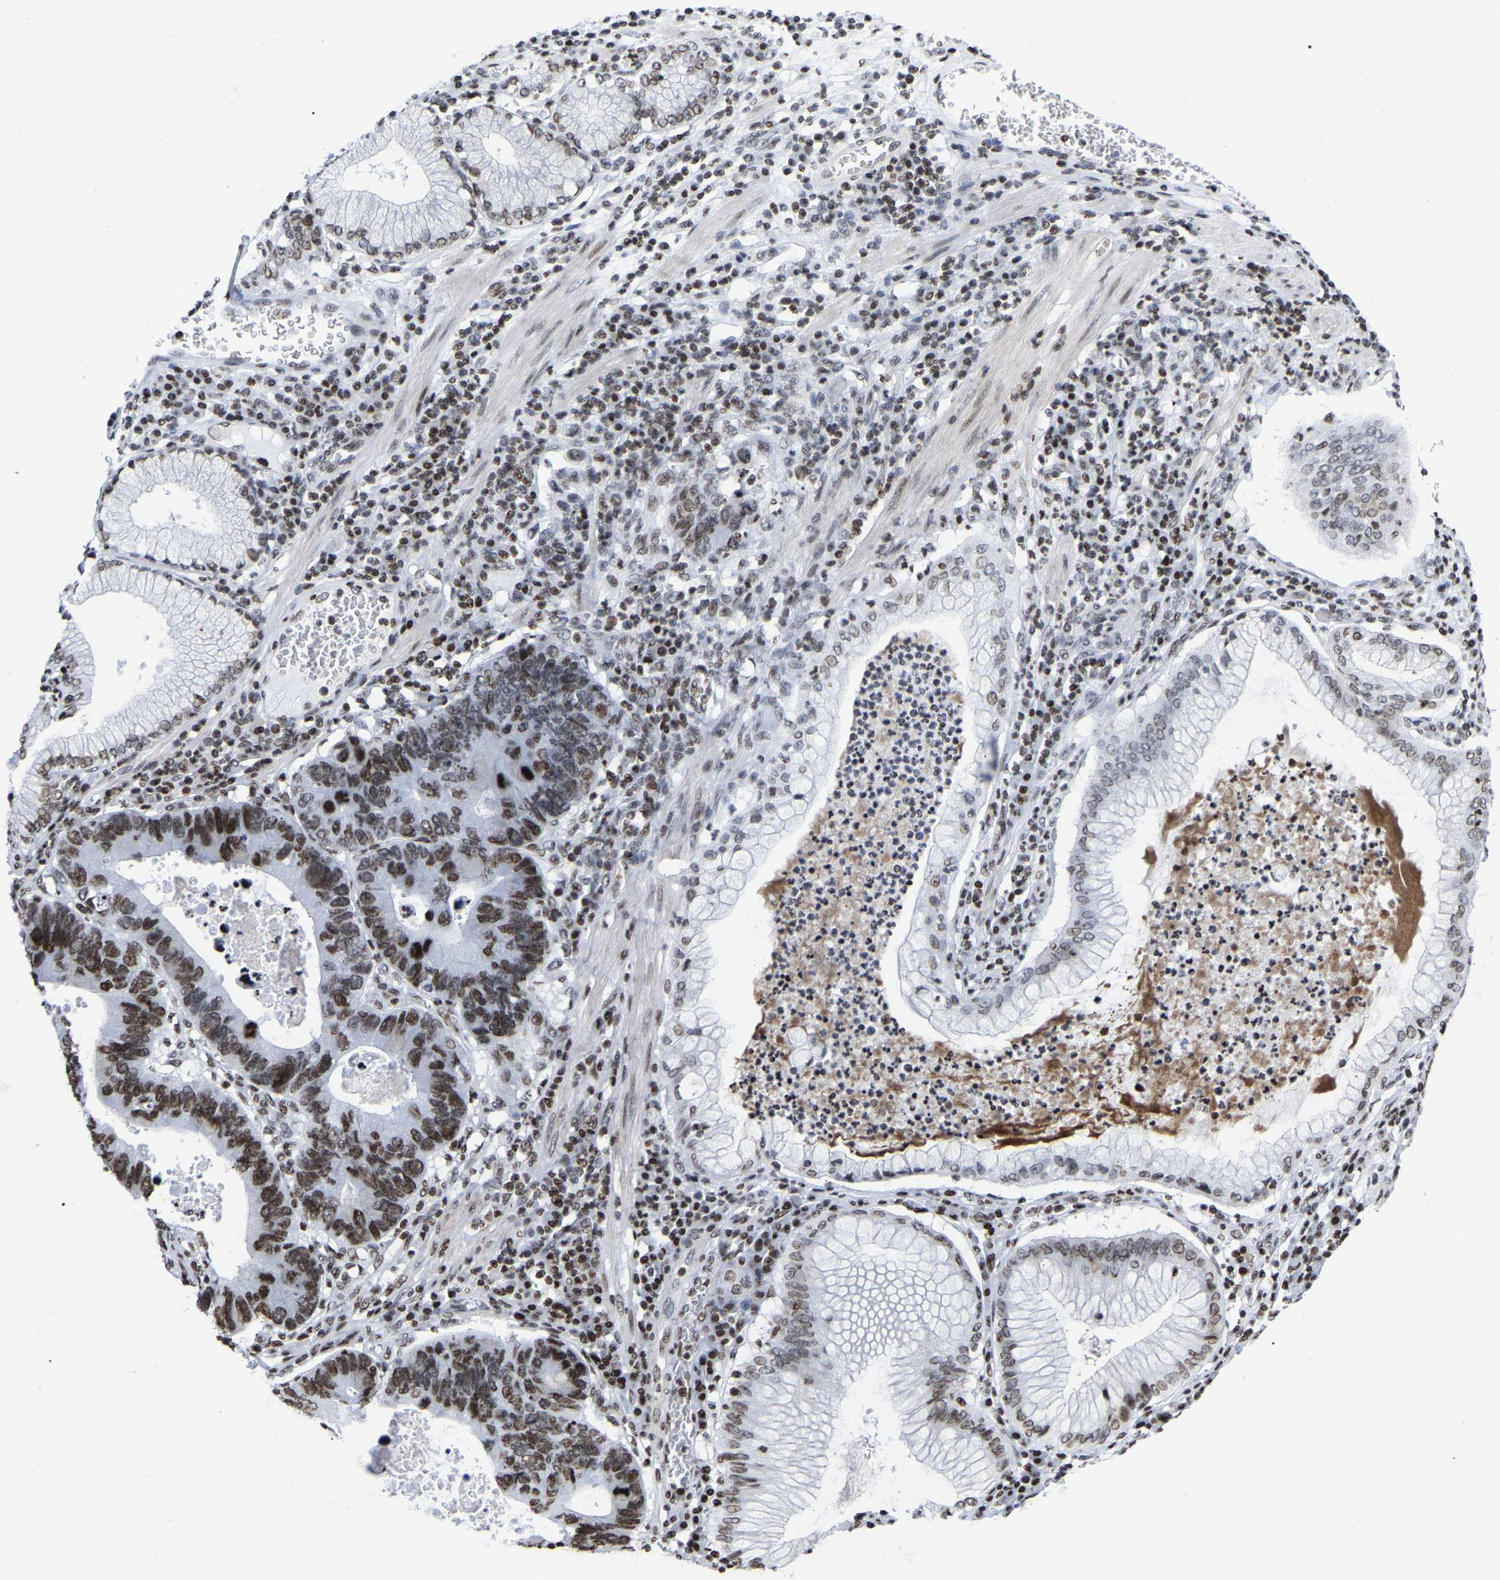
{"staining": {"intensity": "moderate", "quantity": ">75%", "location": "nuclear"}, "tissue": "stomach cancer", "cell_type": "Tumor cells", "image_type": "cancer", "snomed": [{"axis": "morphology", "description": "Adenocarcinoma, NOS"}, {"axis": "topography", "description": "Stomach"}], "caption": "This micrograph reveals IHC staining of human adenocarcinoma (stomach), with medium moderate nuclear positivity in about >75% of tumor cells.", "gene": "PRCC", "patient": {"sex": "male", "age": 59}}